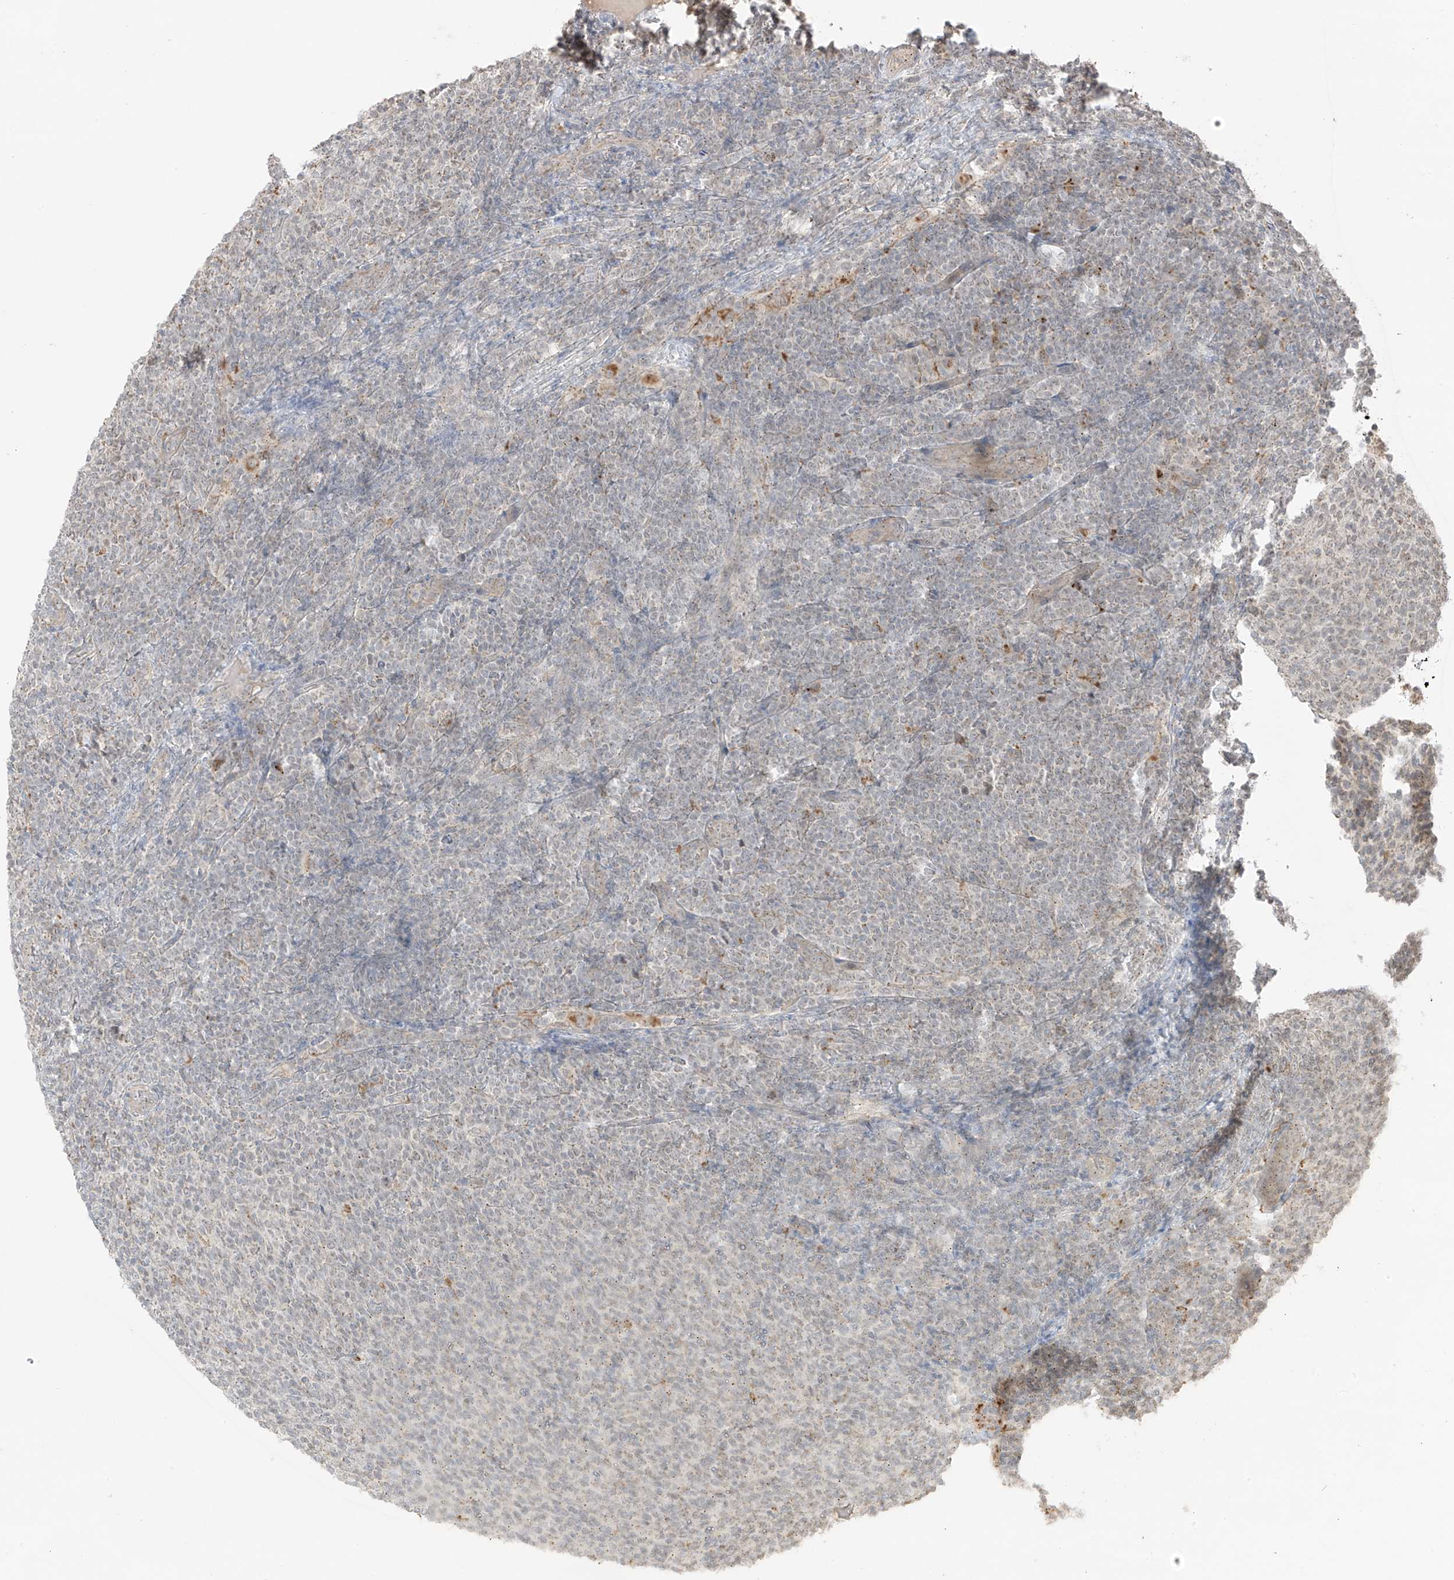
{"staining": {"intensity": "weak", "quantity": "<25%", "location": "cytoplasmic/membranous"}, "tissue": "lymphoma", "cell_type": "Tumor cells", "image_type": "cancer", "snomed": [{"axis": "morphology", "description": "Malignant lymphoma, non-Hodgkin's type, Low grade"}, {"axis": "topography", "description": "Lymph node"}], "caption": "This image is of lymphoma stained with immunohistochemistry (IHC) to label a protein in brown with the nuclei are counter-stained blue. There is no positivity in tumor cells. (Immunohistochemistry, brightfield microscopy, high magnification).", "gene": "N4BP3", "patient": {"sex": "male", "age": 66}}